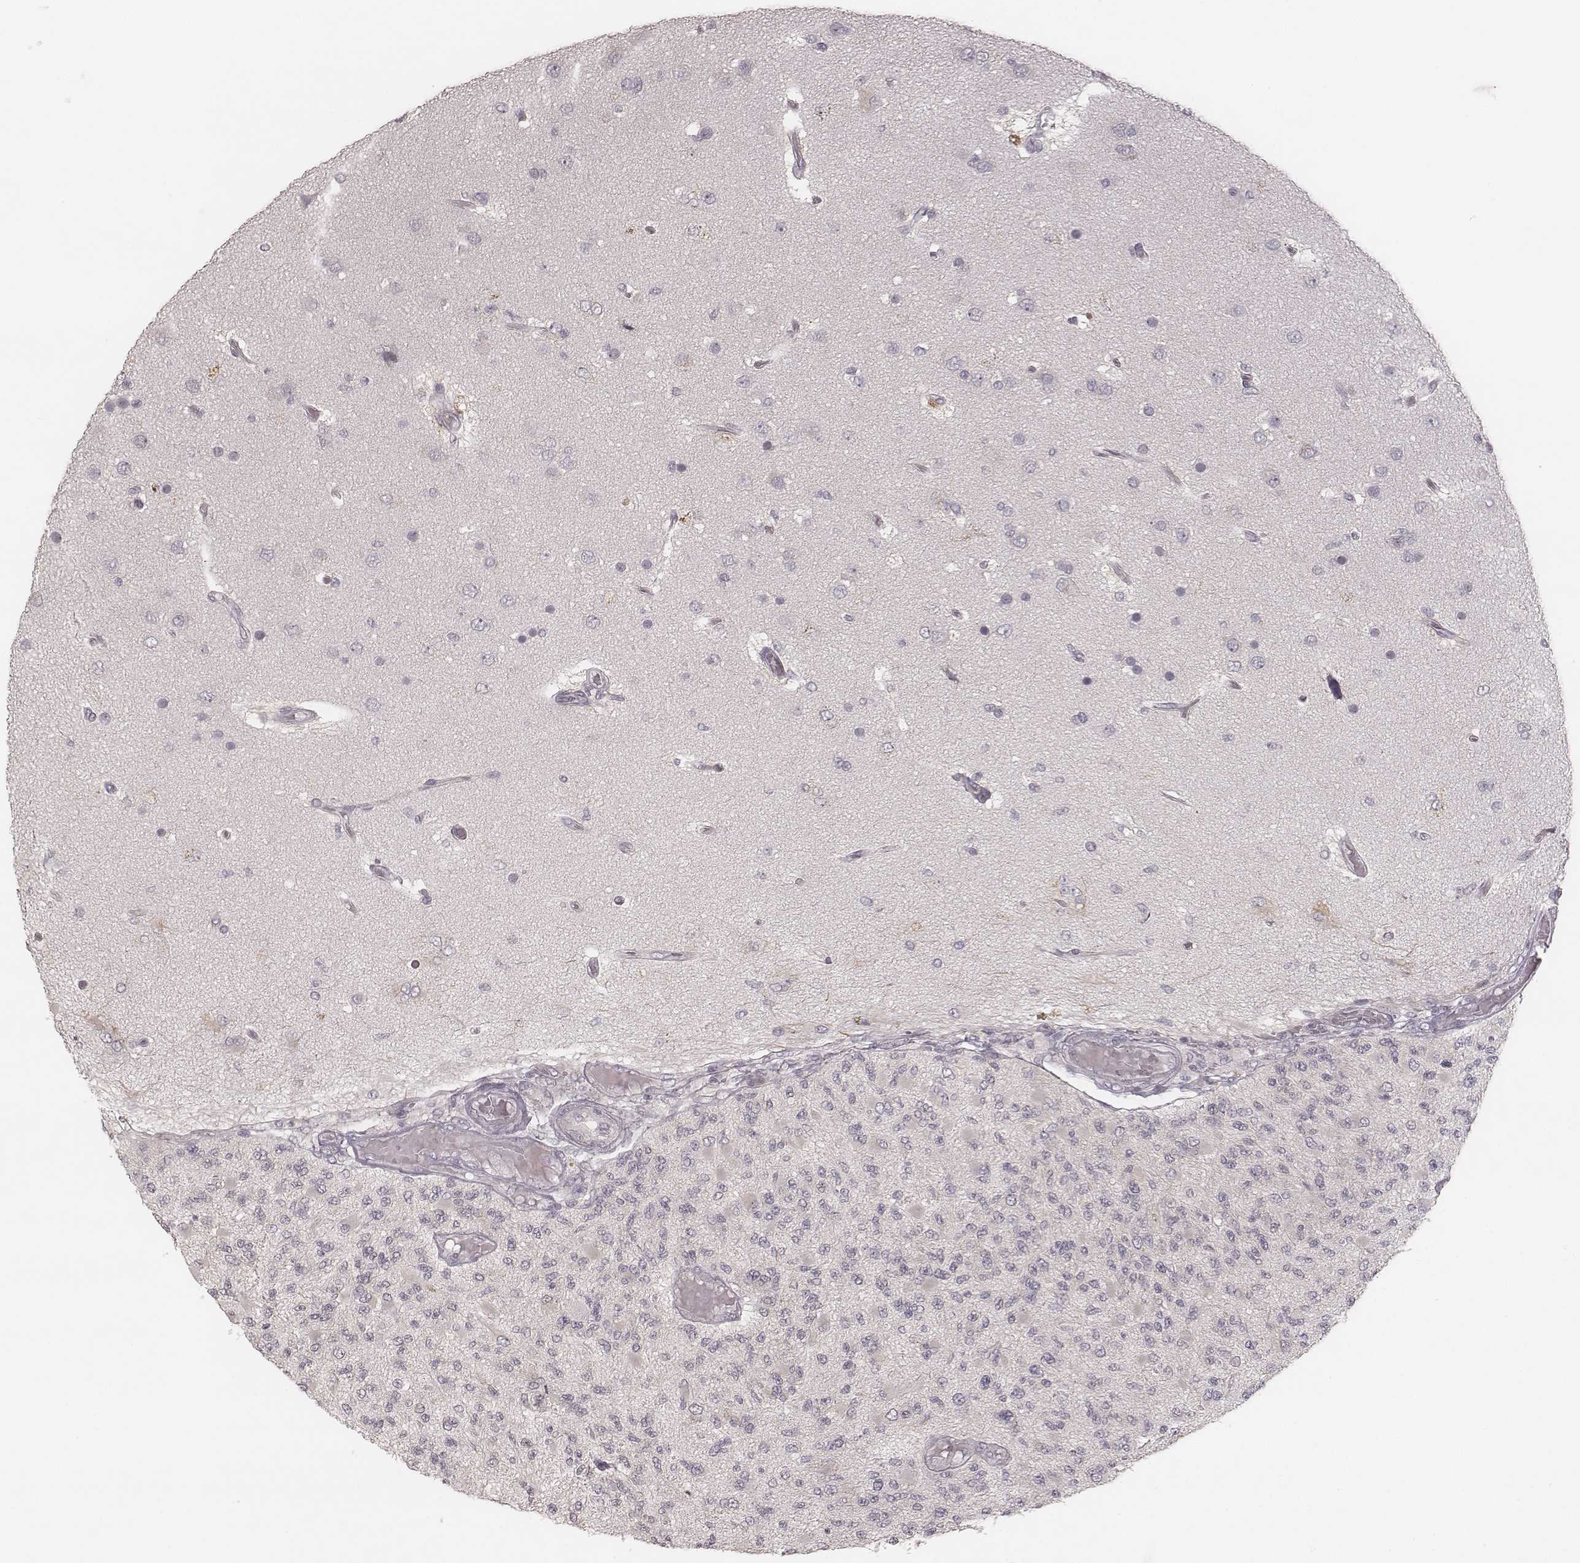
{"staining": {"intensity": "negative", "quantity": "none", "location": "none"}, "tissue": "glioma", "cell_type": "Tumor cells", "image_type": "cancer", "snomed": [{"axis": "morphology", "description": "Glioma, malignant, High grade"}, {"axis": "topography", "description": "Brain"}], "caption": "This is an immunohistochemistry photomicrograph of malignant glioma (high-grade). There is no positivity in tumor cells.", "gene": "ACACB", "patient": {"sex": "female", "age": 63}}